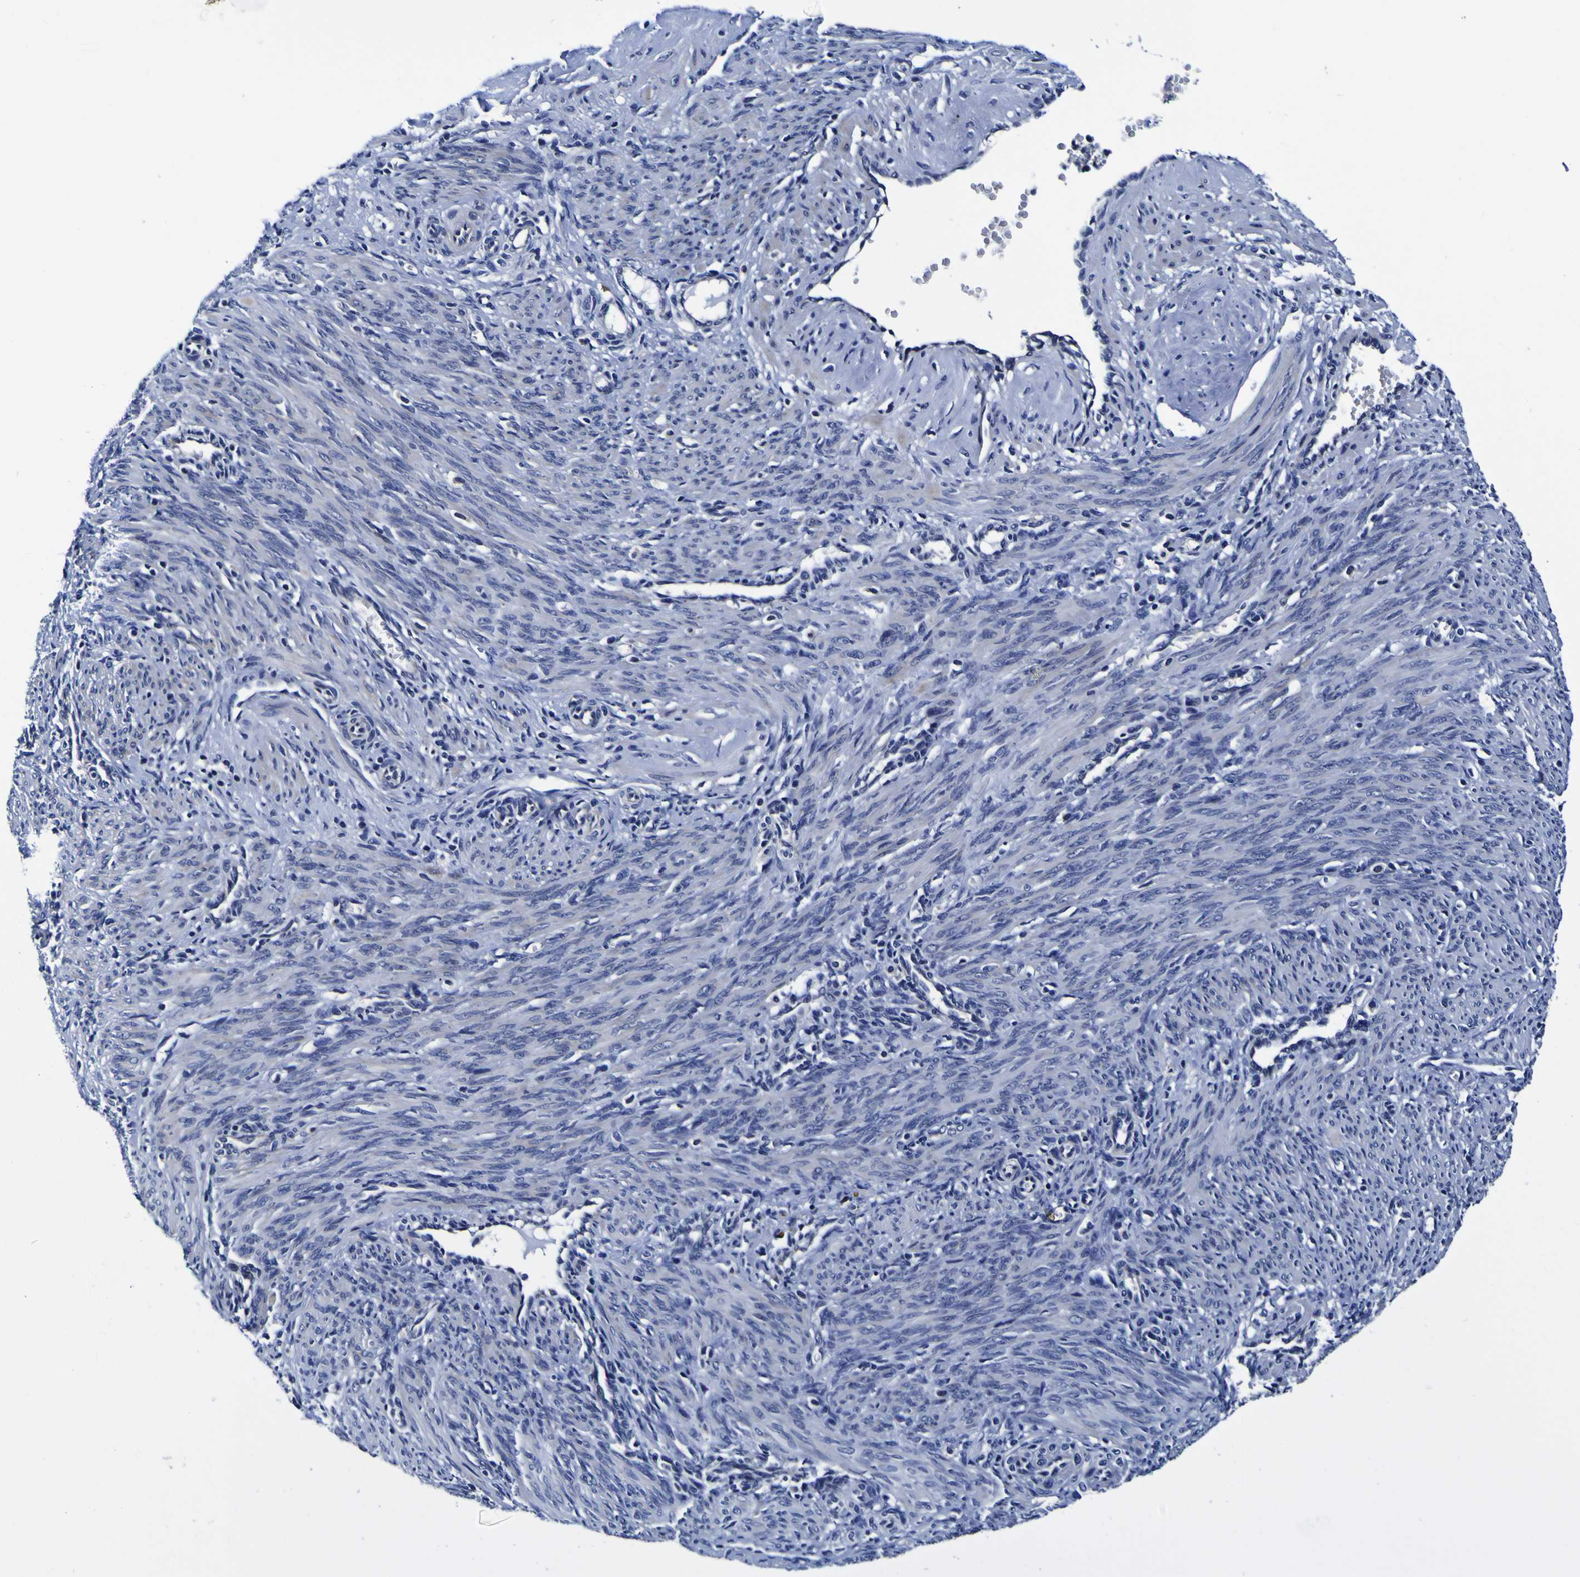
{"staining": {"intensity": "negative", "quantity": "none", "location": "none"}, "tissue": "smooth muscle", "cell_type": "Smooth muscle cells", "image_type": "normal", "snomed": [{"axis": "morphology", "description": "Normal tissue, NOS"}, {"axis": "topography", "description": "Endometrium"}], "caption": "This is a micrograph of immunohistochemistry (IHC) staining of unremarkable smooth muscle, which shows no positivity in smooth muscle cells.", "gene": "PDLIM4", "patient": {"sex": "female", "age": 33}}